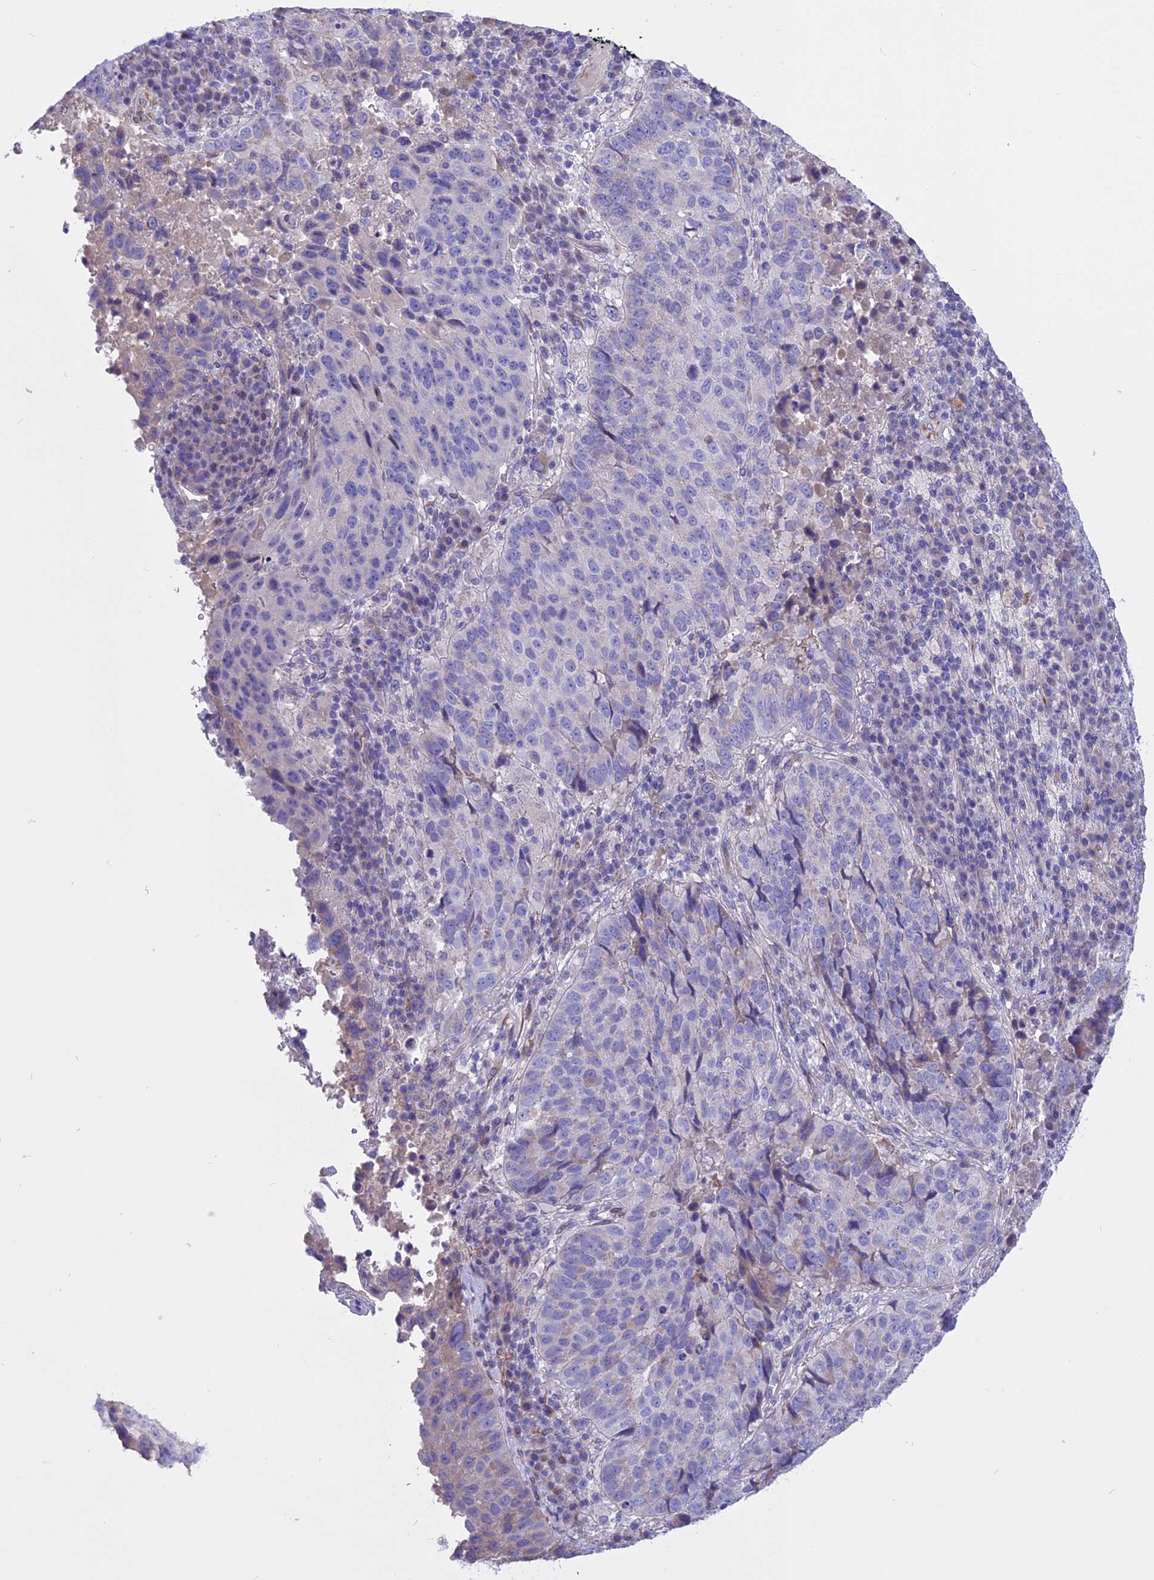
{"staining": {"intensity": "negative", "quantity": "none", "location": "none"}, "tissue": "lung cancer", "cell_type": "Tumor cells", "image_type": "cancer", "snomed": [{"axis": "morphology", "description": "Squamous cell carcinoma, NOS"}, {"axis": "topography", "description": "Lung"}], "caption": "Lung cancer was stained to show a protein in brown. There is no significant positivity in tumor cells. The staining was performed using DAB (3,3'-diaminobenzidine) to visualize the protein expression in brown, while the nuclei were stained in blue with hematoxylin (Magnification: 20x).", "gene": "TMEM138", "patient": {"sex": "male", "age": 73}}